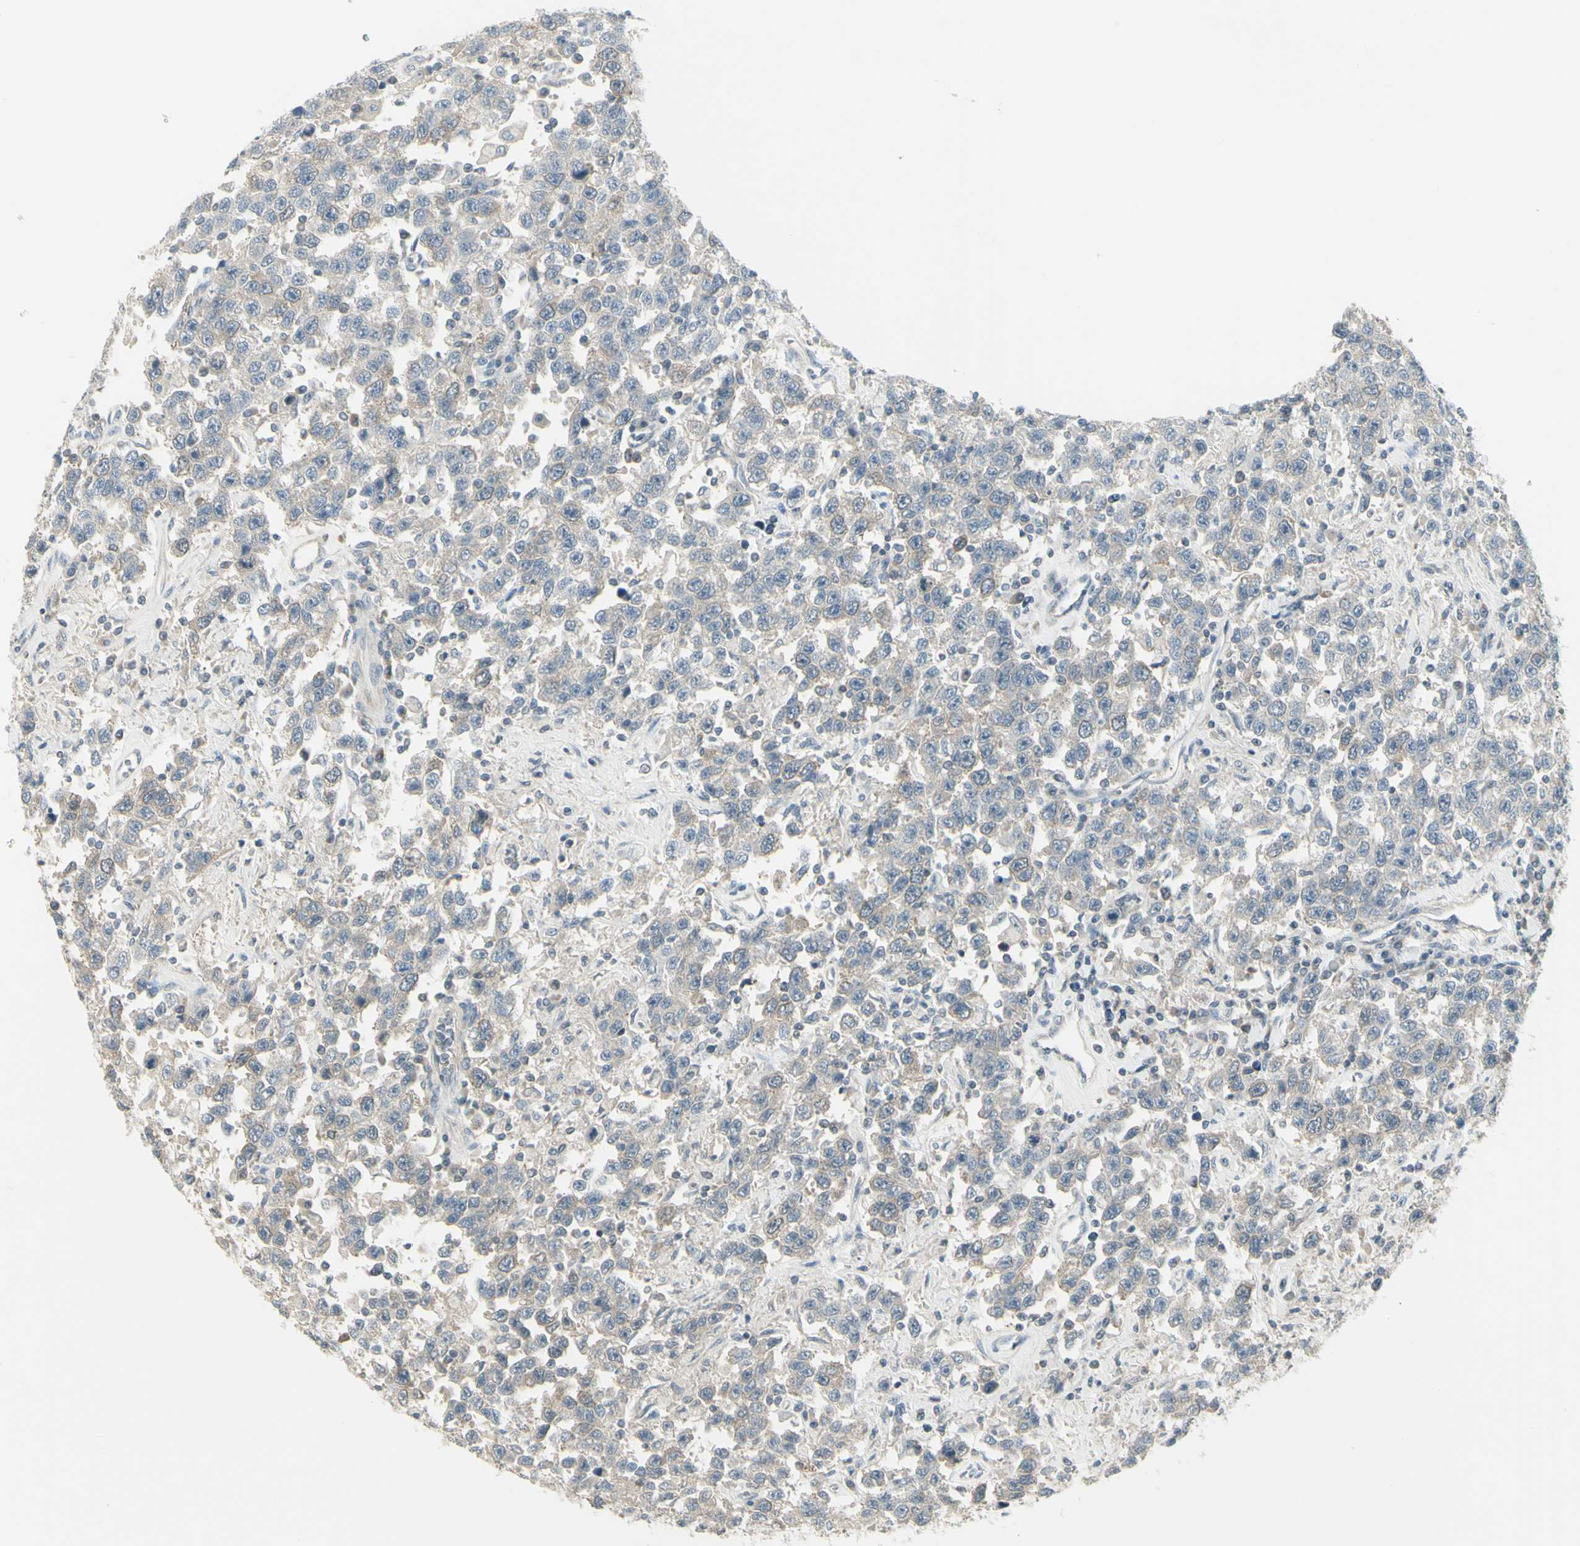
{"staining": {"intensity": "weak", "quantity": "25%-75%", "location": "cytoplasmic/membranous"}, "tissue": "testis cancer", "cell_type": "Tumor cells", "image_type": "cancer", "snomed": [{"axis": "morphology", "description": "Seminoma, NOS"}, {"axis": "topography", "description": "Testis"}], "caption": "A histopathology image showing weak cytoplasmic/membranous positivity in about 25%-75% of tumor cells in seminoma (testis), as visualized by brown immunohistochemical staining.", "gene": "CCNB2", "patient": {"sex": "male", "age": 41}}